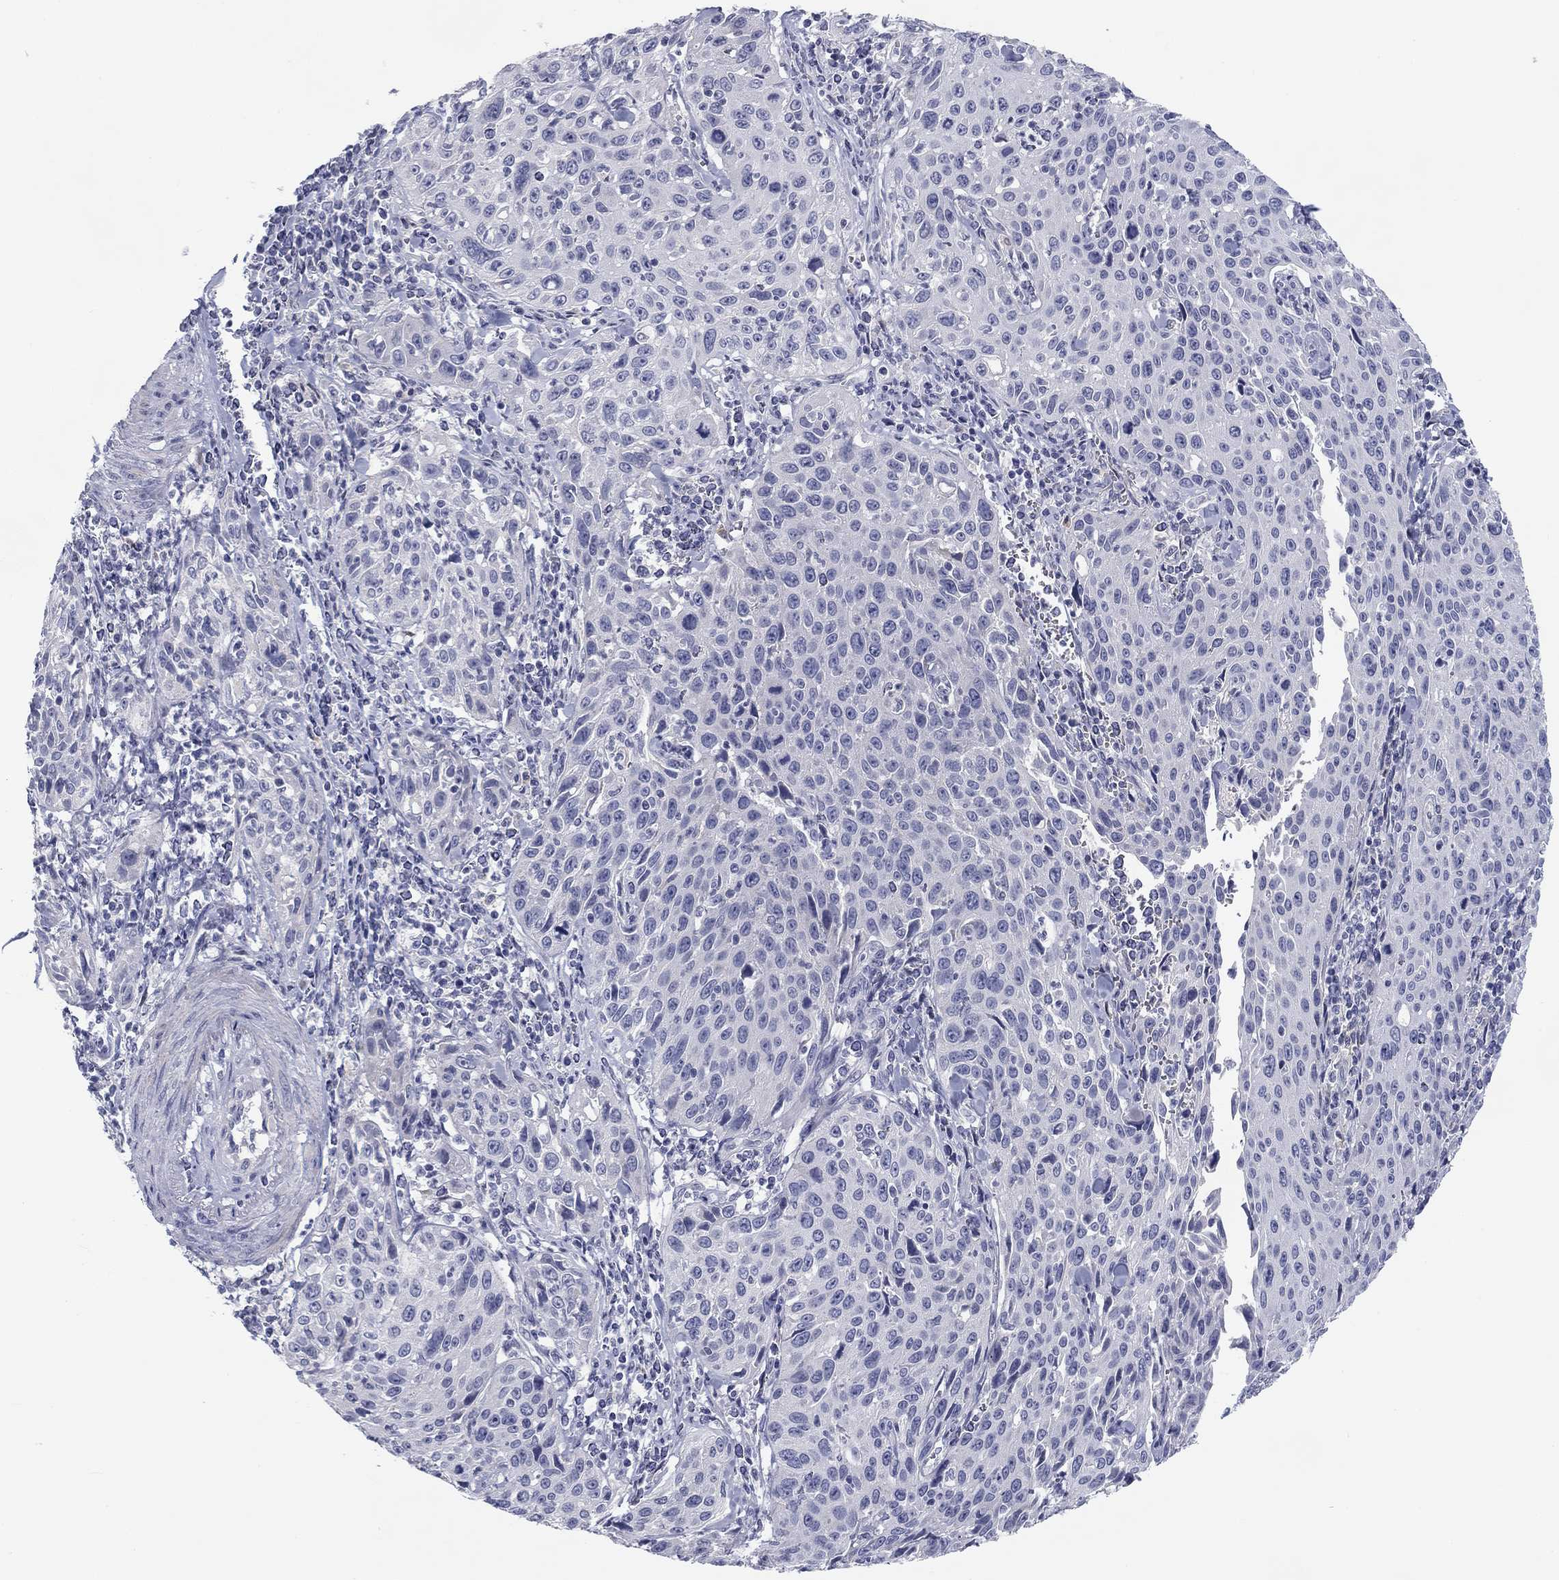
{"staining": {"intensity": "negative", "quantity": "none", "location": "none"}, "tissue": "cervical cancer", "cell_type": "Tumor cells", "image_type": "cancer", "snomed": [{"axis": "morphology", "description": "Squamous cell carcinoma, NOS"}, {"axis": "topography", "description": "Cervix"}], "caption": "Tumor cells are negative for protein expression in human cervical cancer (squamous cell carcinoma).", "gene": "CALB1", "patient": {"sex": "female", "age": 26}}